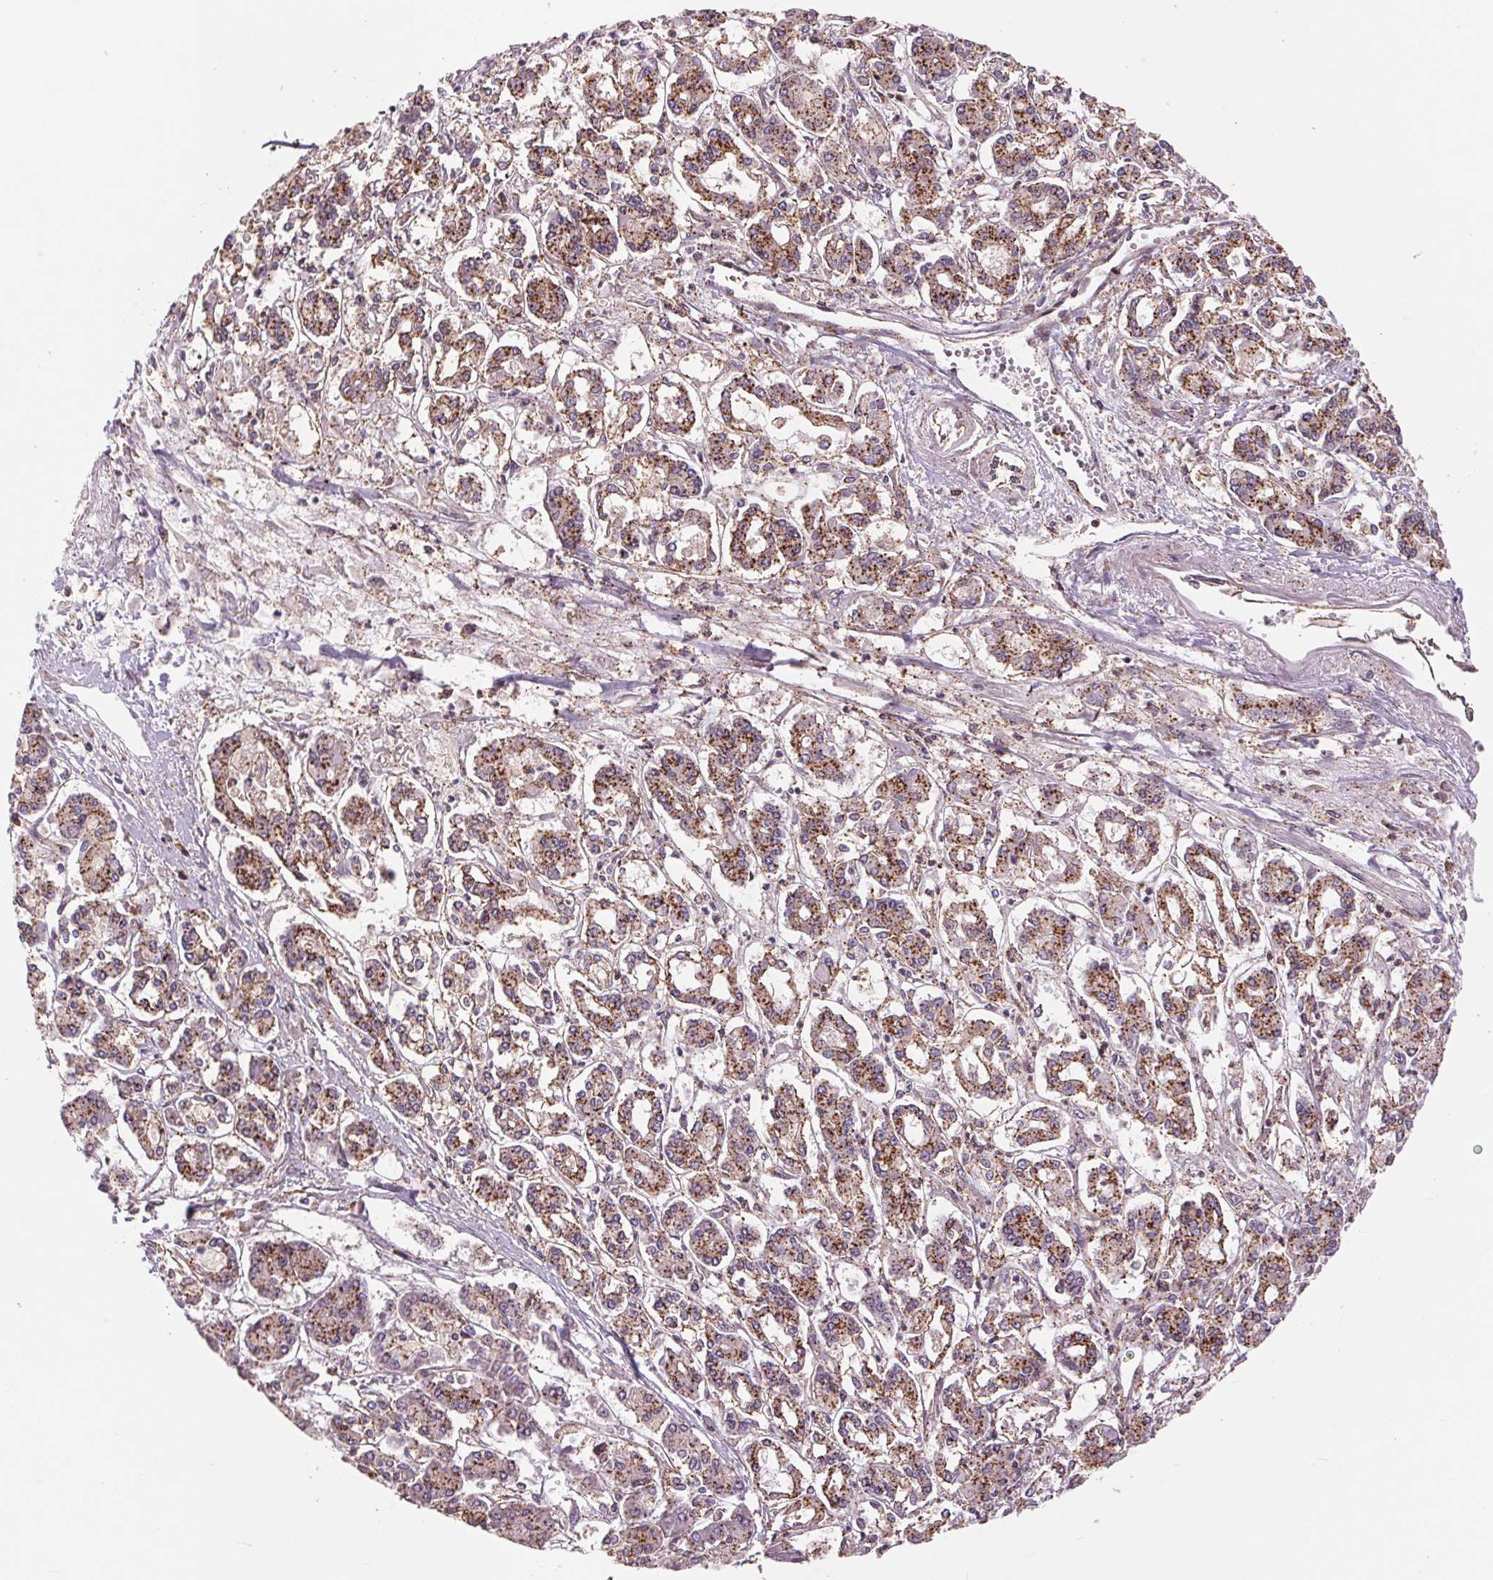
{"staining": {"intensity": "moderate", "quantity": ">75%", "location": "cytoplasmic/membranous"}, "tissue": "pancreatic cancer", "cell_type": "Tumor cells", "image_type": "cancer", "snomed": [{"axis": "morphology", "description": "Adenocarcinoma, NOS"}, {"axis": "topography", "description": "Pancreas"}], "caption": "DAB (3,3'-diaminobenzidine) immunohistochemical staining of adenocarcinoma (pancreatic) reveals moderate cytoplasmic/membranous protein expression in about >75% of tumor cells.", "gene": "CHMP4B", "patient": {"sex": "male", "age": 85}}